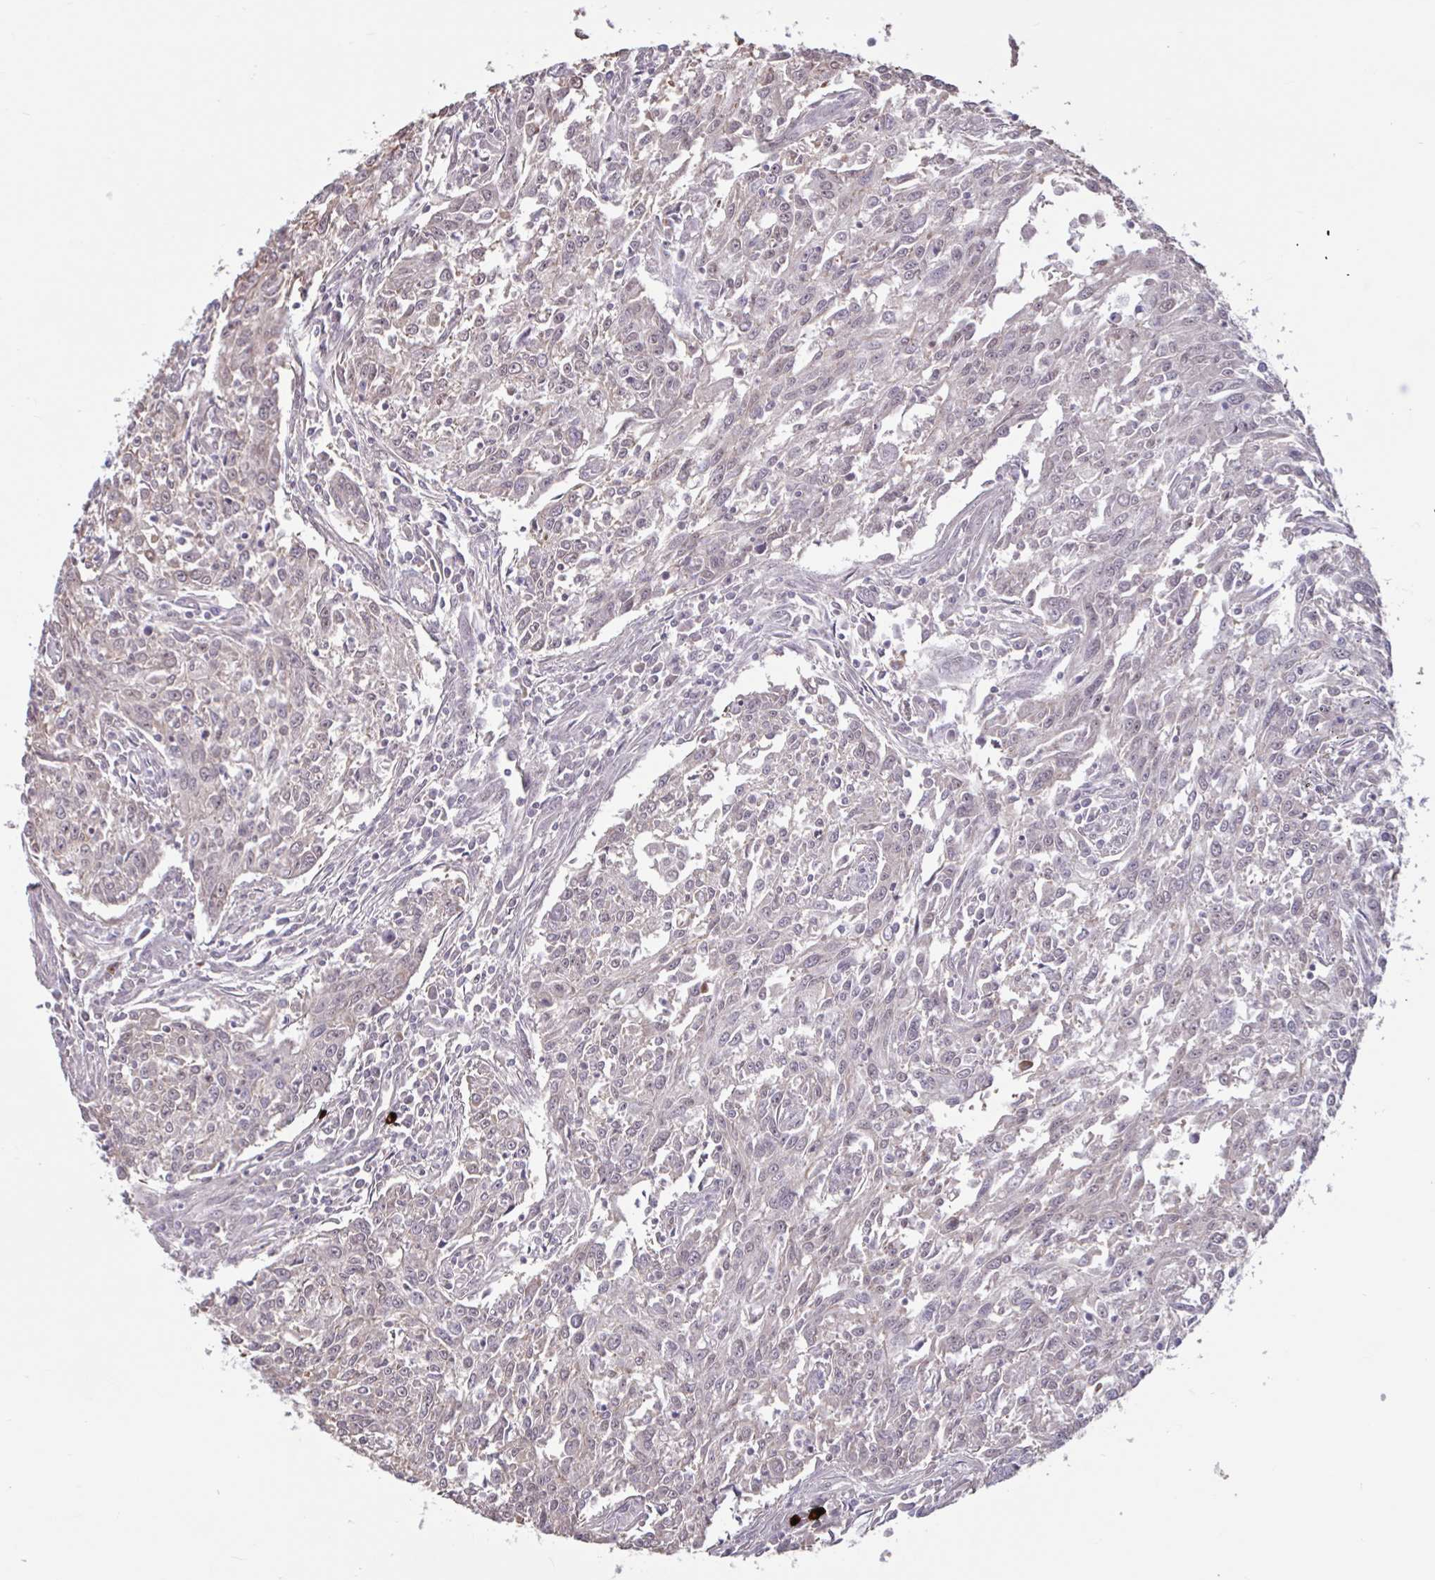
{"staining": {"intensity": "negative", "quantity": "none", "location": "none"}, "tissue": "breast cancer", "cell_type": "Tumor cells", "image_type": "cancer", "snomed": [{"axis": "morphology", "description": "Duct carcinoma"}, {"axis": "topography", "description": "Breast"}], "caption": "DAB (3,3'-diaminobenzidine) immunohistochemical staining of human breast cancer displays no significant staining in tumor cells. Nuclei are stained in blue.", "gene": "ZNF414", "patient": {"sex": "female", "age": 50}}